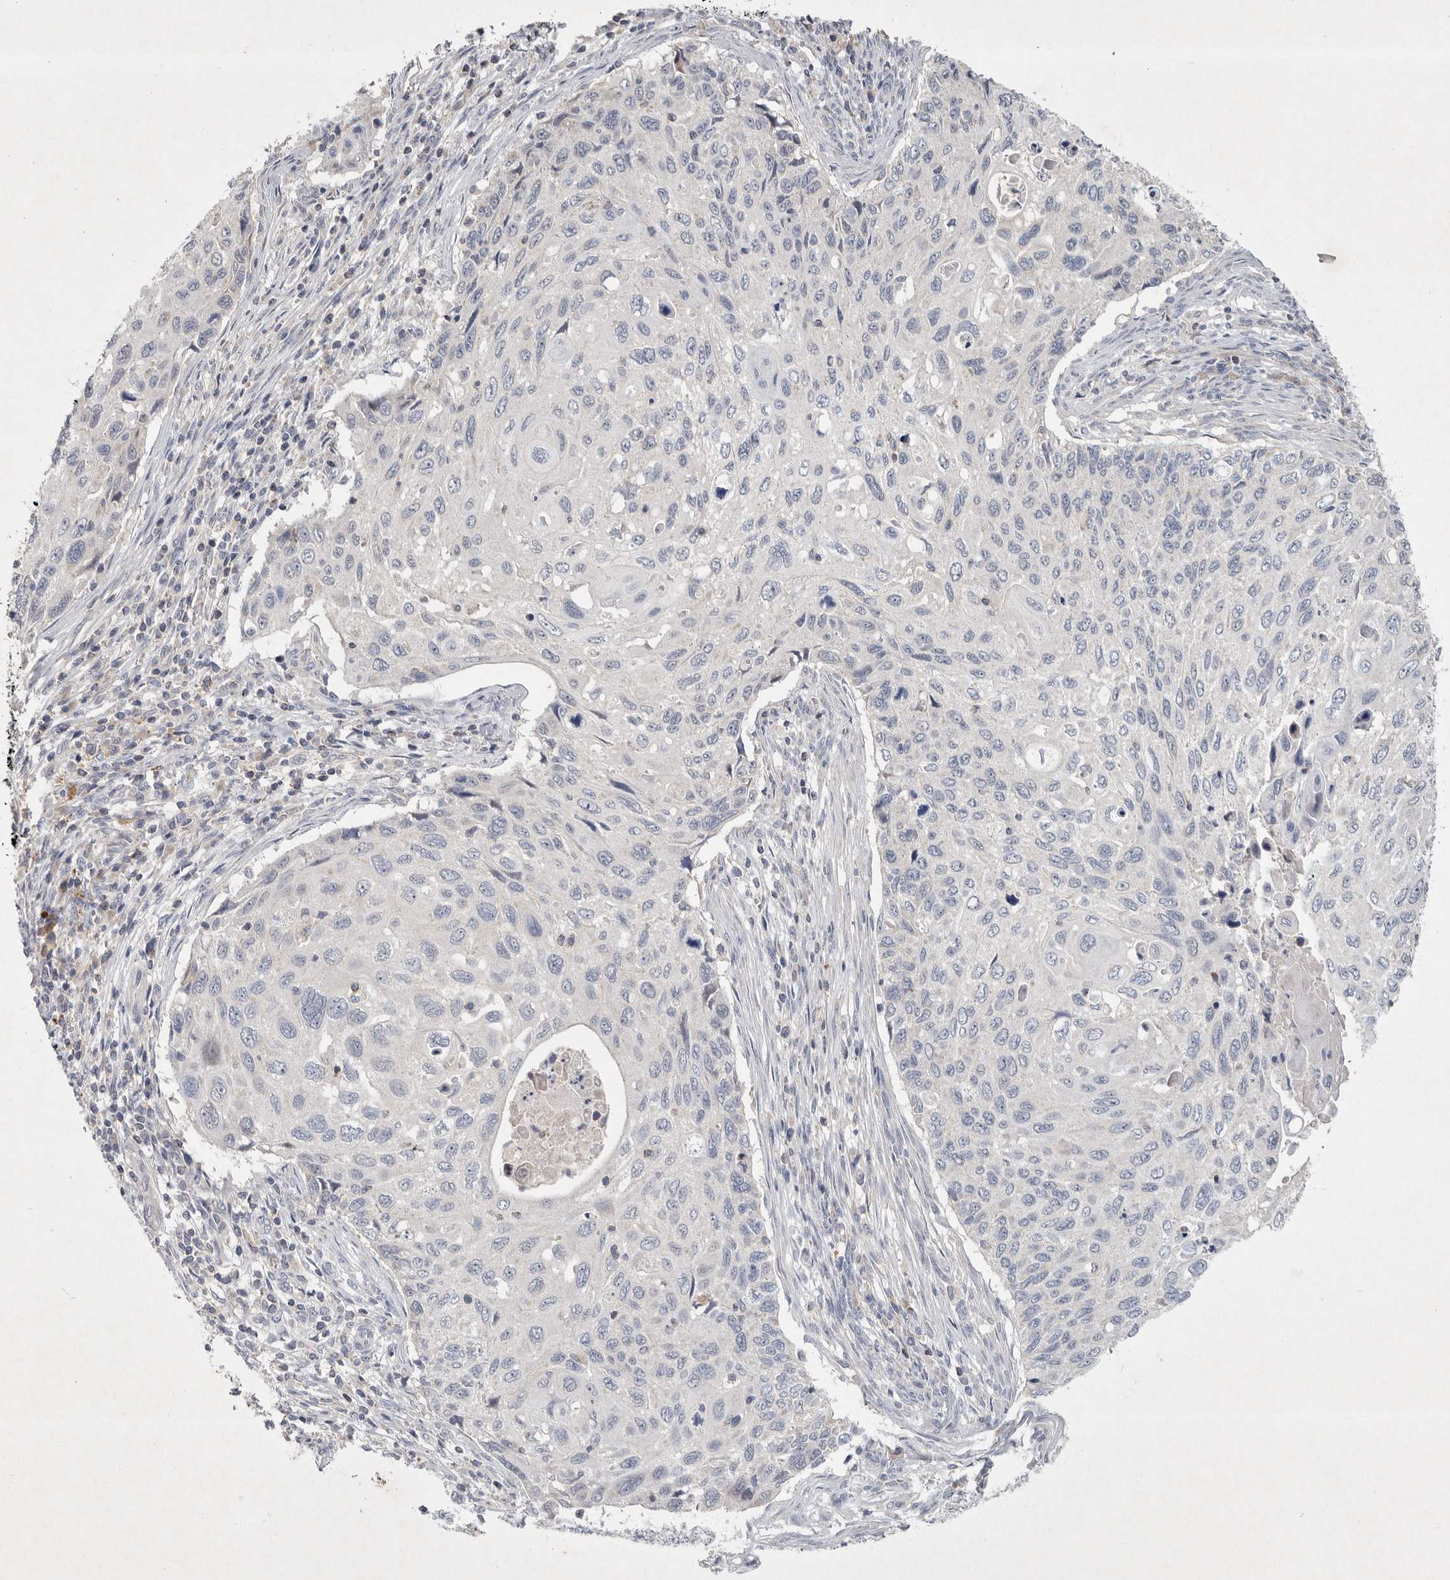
{"staining": {"intensity": "negative", "quantity": "none", "location": "none"}, "tissue": "cervical cancer", "cell_type": "Tumor cells", "image_type": "cancer", "snomed": [{"axis": "morphology", "description": "Squamous cell carcinoma, NOS"}, {"axis": "topography", "description": "Cervix"}], "caption": "Tumor cells are negative for protein expression in human cervical cancer (squamous cell carcinoma). Brightfield microscopy of immunohistochemistry (IHC) stained with DAB (3,3'-diaminobenzidine) (brown) and hematoxylin (blue), captured at high magnification.", "gene": "TNFSF14", "patient": {"sex": "female", "age": 70}}